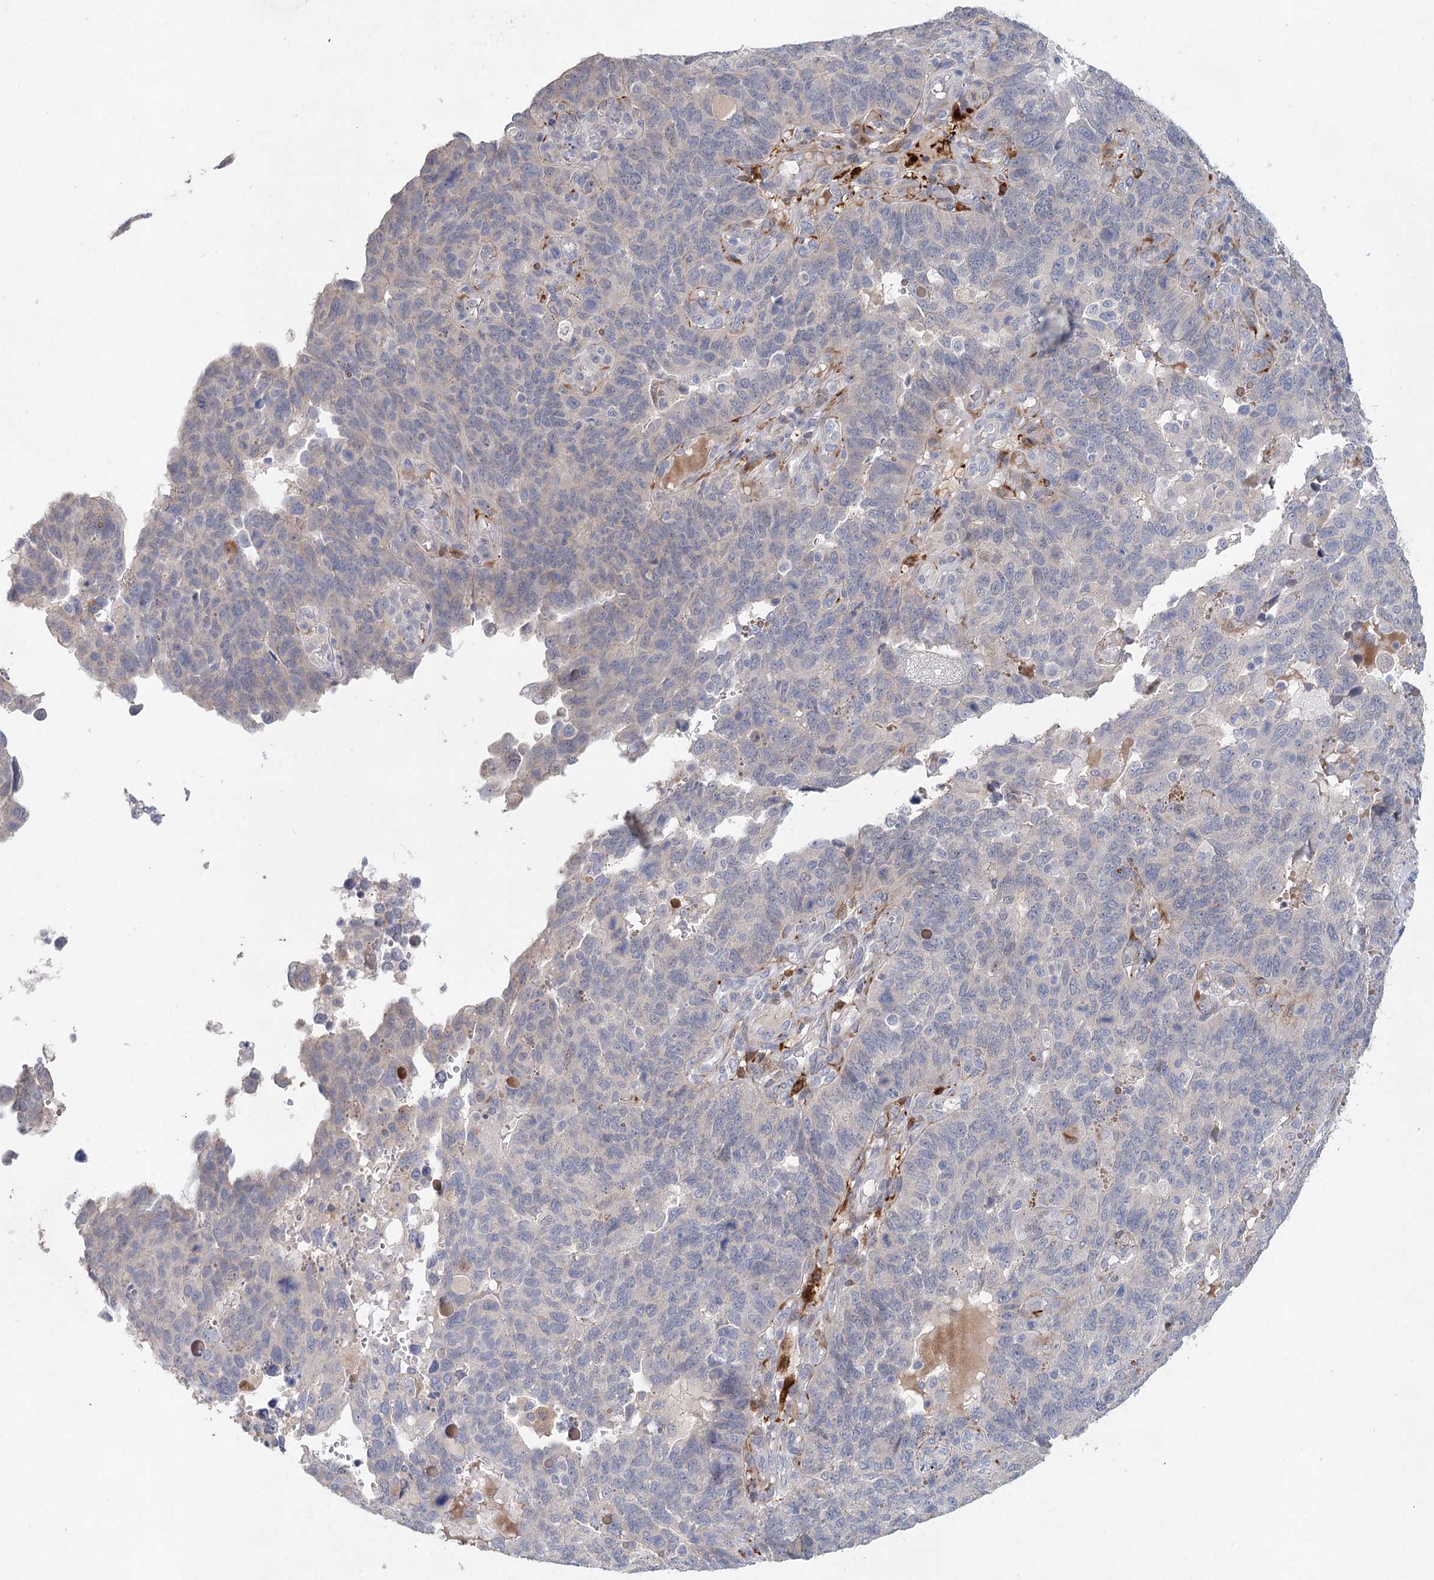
{"staining": {"intensity": "negative", "quantity": "none", "location": "none"}, "tissue": "endometrial cancer", "cell_type": "Tumor cells", "image_type": "cancer", "snomed": [{"axis": "morphology", "description": "Adenocarcinoma, NOS"}, {"axis": "topography", "description": "Endometrium"}], "caption": "This micrograph is of endometrial cancer stained with IHC to label a protein in brown with the nuclei are counter-stained blue. There is no positivity in tumor cells.", "gene": "SLC19A3", "patient": {"sex": "female", "age": 66}}